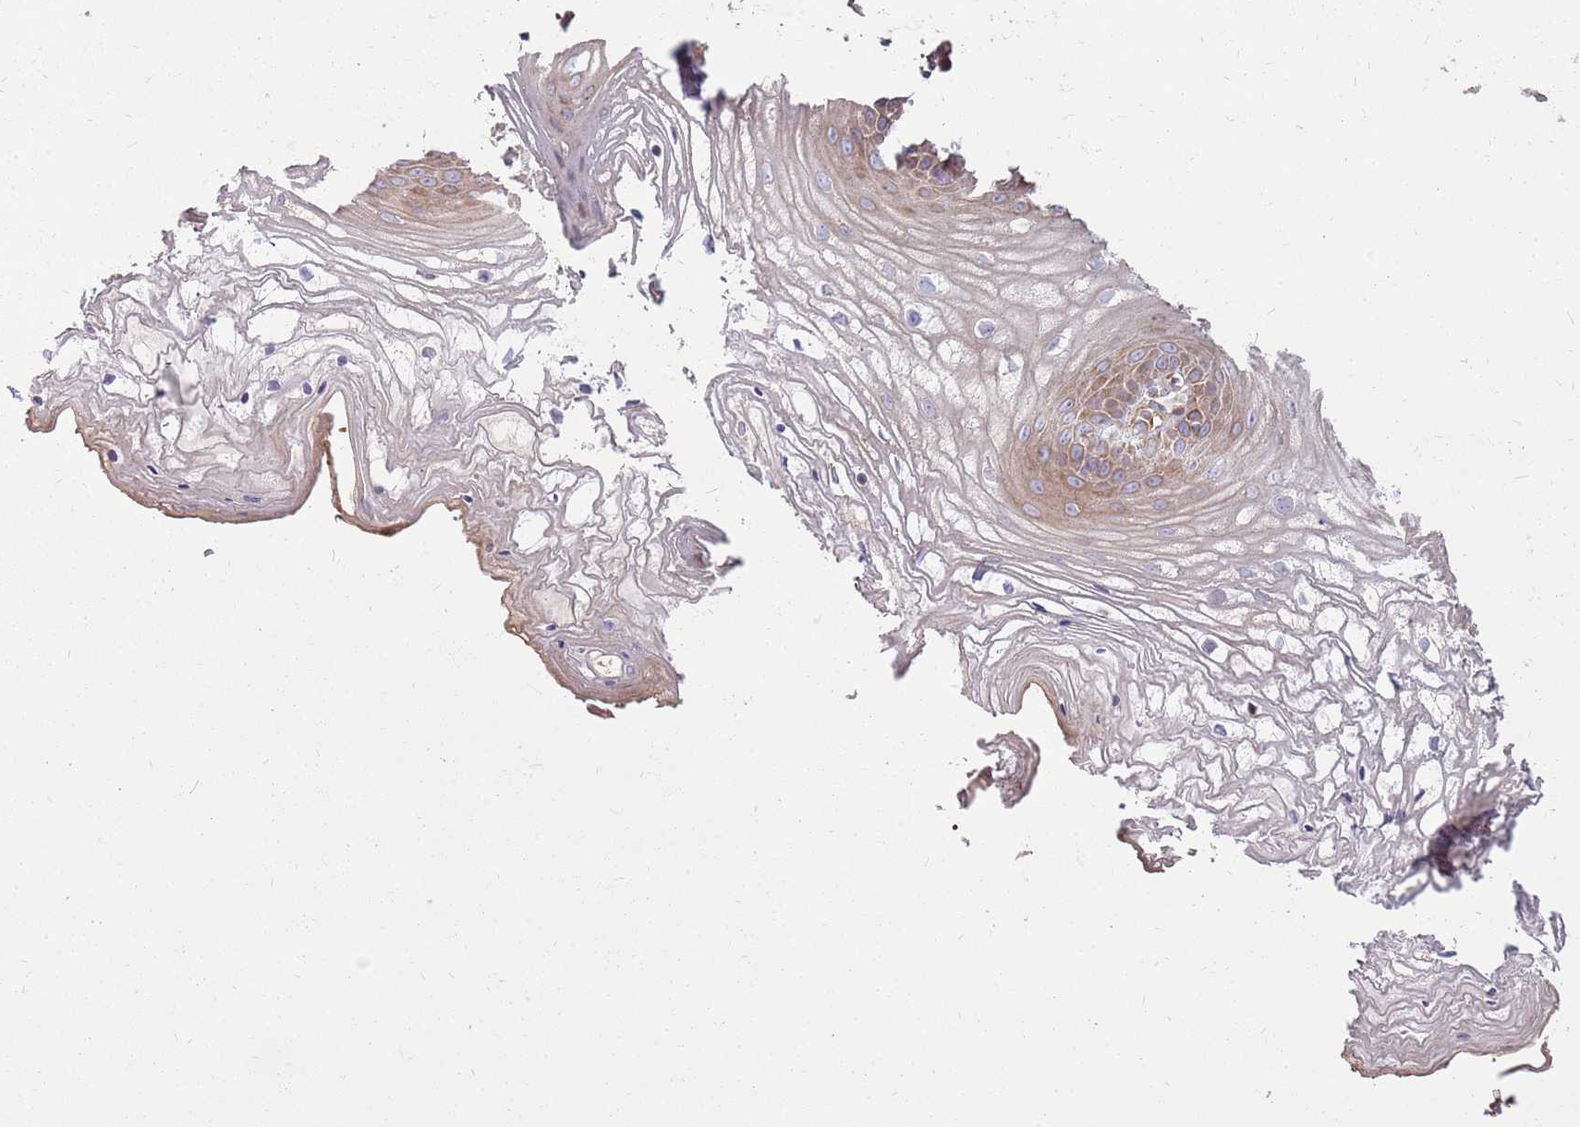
{"staining": {"intensity": "moderate", "quantity": "25%-75%", "location": "cytoplasmic/membranous"}, "tissue": "vagina", "cell_type": "Squamous epithelial cells", "image_type": "normal", "snomed": [{"axis": "morphology", "description": "Normal tissue, NOS"}, {"axis": "topography", "description": "Vagina"}], "caption": "IHC of benign human vagina demonstrates medium levels of moderate cytoplasmic/membranous staining in about 25%-75% of squamous epithelial cells.", "gene": "EMC1", "patient": {"sex": "female", "age": 68}}